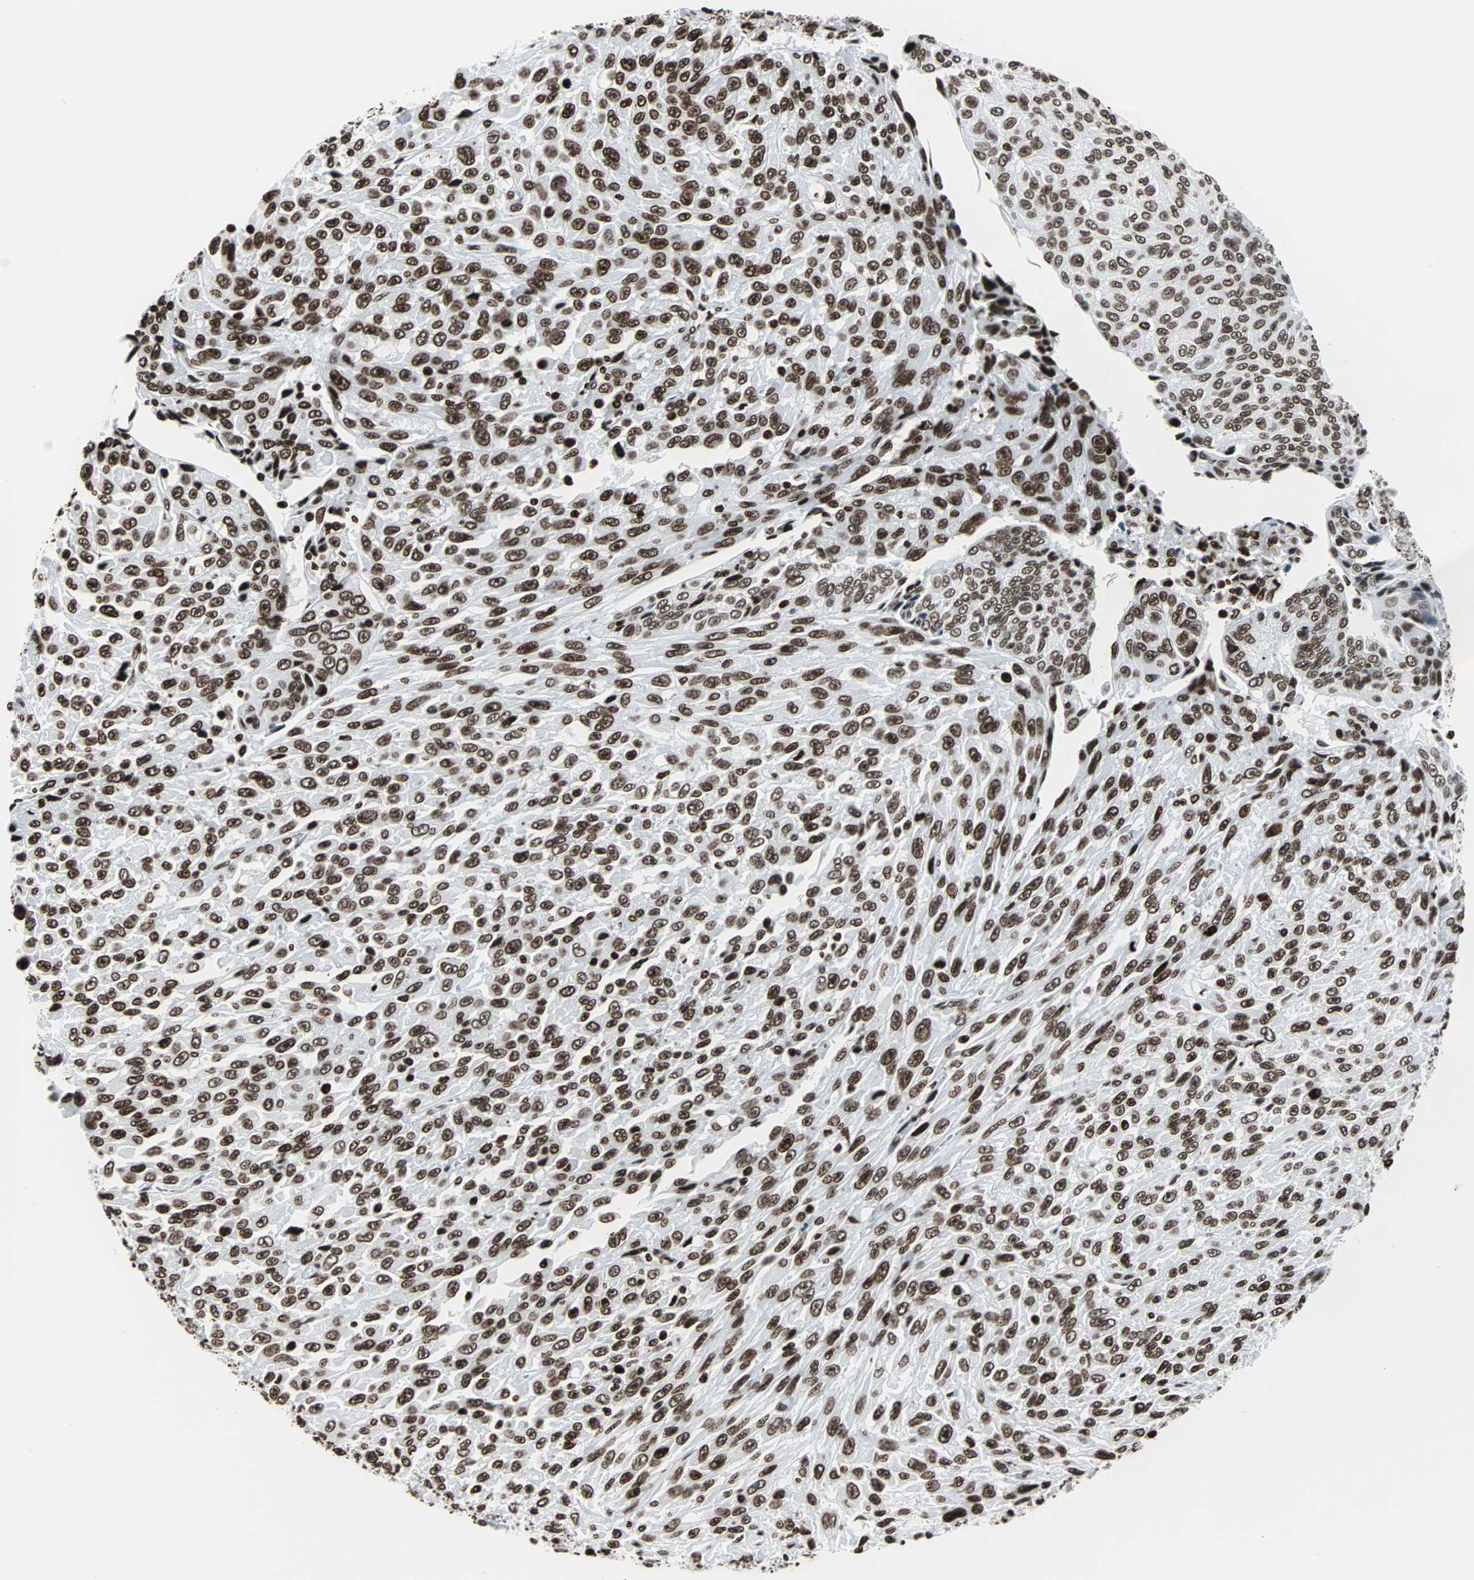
{"staining": {"intensity": "strong", "quantity": ">75%", "location": "nuclear"}, "tissue": "urothelial cancer", "cell_type": "Tumor cells", "image_type": "cancer", "snomed": [{"axis": "morphology", "description": "Urothelial carcinoma, High grade"}, {"axis": "topography", "description": "Urinary bladder"}], "caption": "Immunohistochemistry (IHC) (DAB) staining of human urothelial cancer displays strong nuclear protein staining in approximately >75% of tumor cells. The protein is stained brown, and the nuclei are stained in blue (DAB (3,3'-diaminobenzidine) IHC with brightfield microscopy, high magnification).", "gene": "H2BC18", "patient": {"sex": "male", "age": 66}}